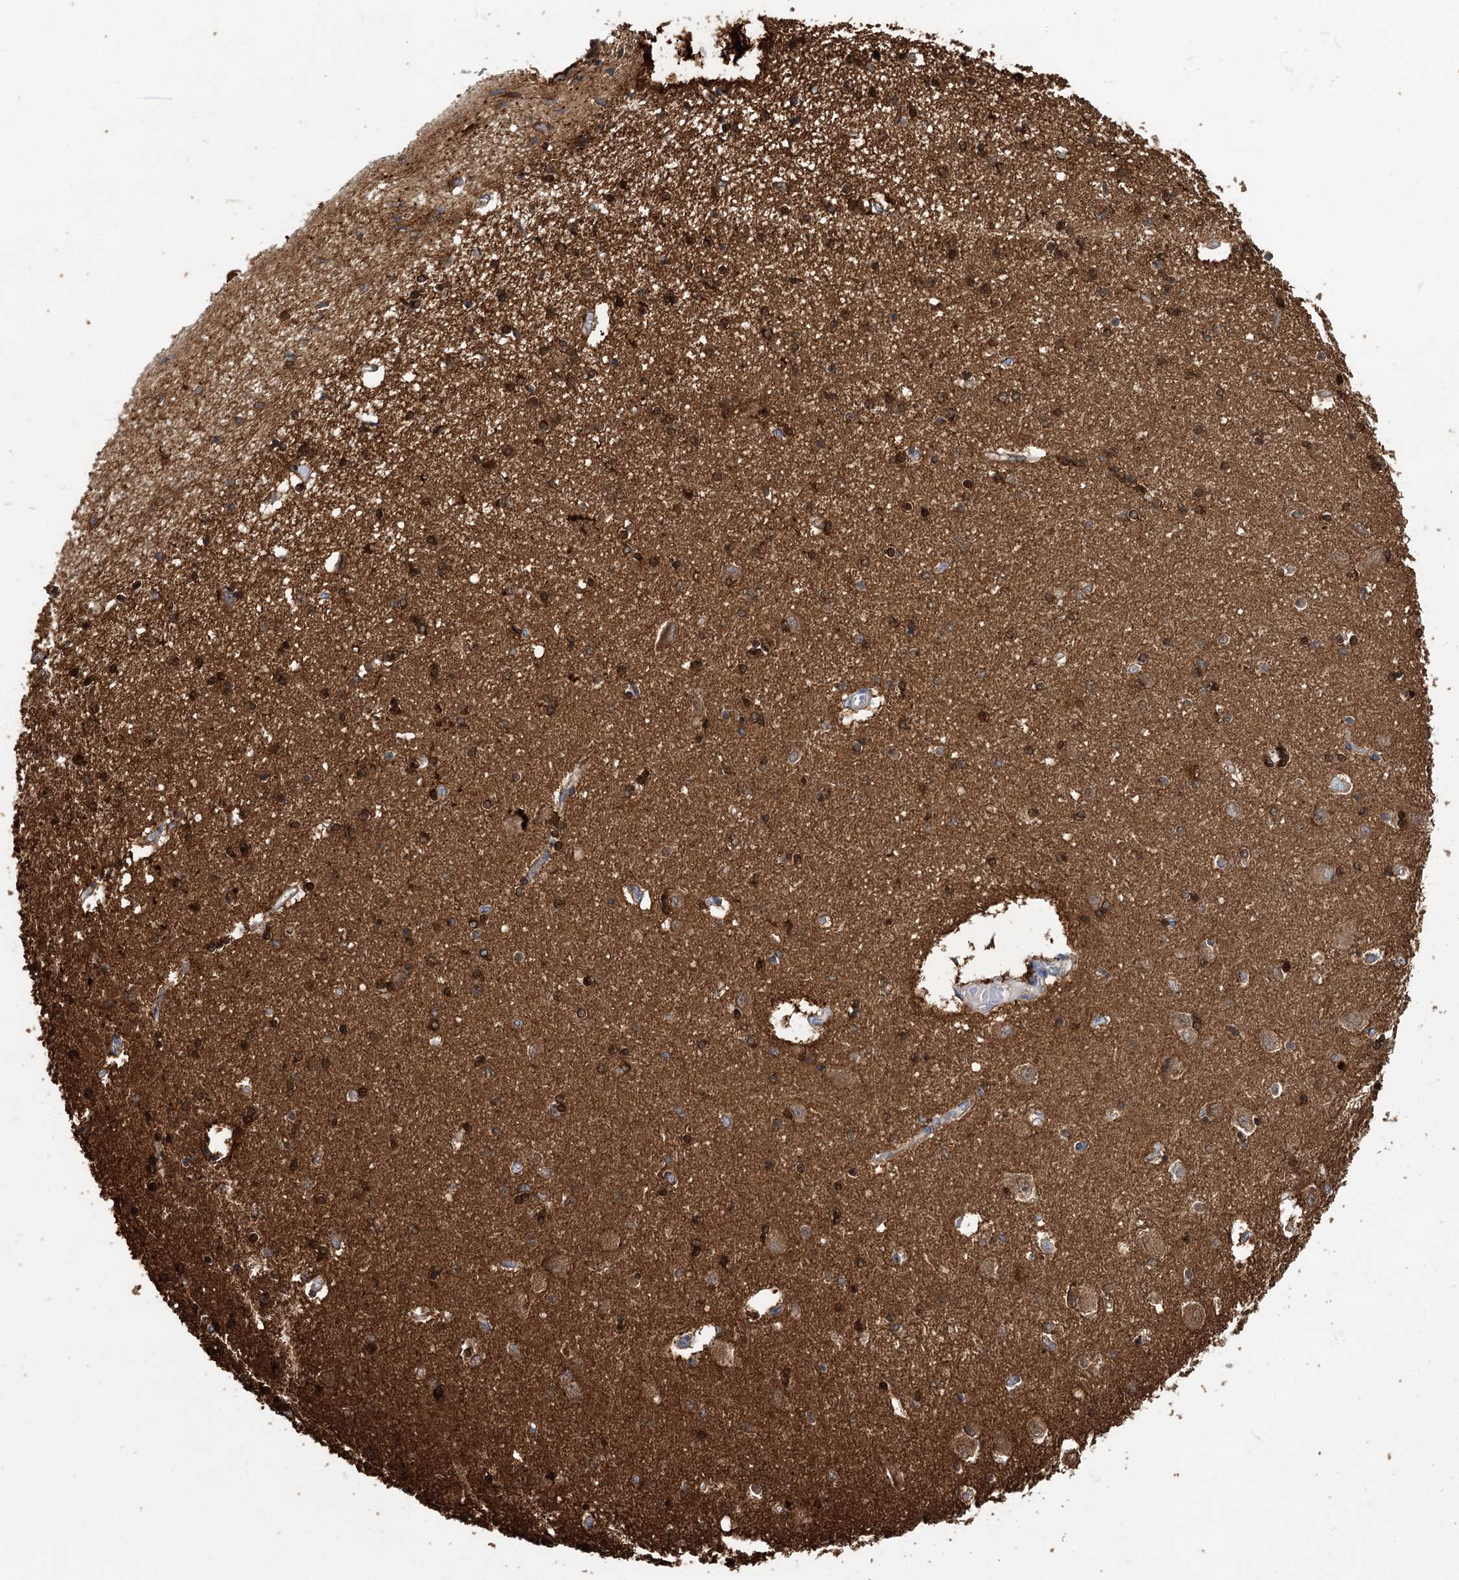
{"staining": {"intensity": "strong", "quantity": ">75%", "location": "cytoplasmic/membranous,nuclear"}, "tissue": "hippocampus", "cell_type": "Glial cells", "image_type": "normal", "snomed": [{"axis": "morphology", "description": "Normal tissue, NOS"}, {"axis": "topography", "description": "Hippocampus"}], "caption": "Immunohistochemistry image of benign hippocampus stained for a protein (brown), which reveals high levels of strong cytoplasmic/membranous,nuclear expression in about >75% of glial cells.", "gene": "GUSB", "patient": {"sex": "female", "age": 54}}